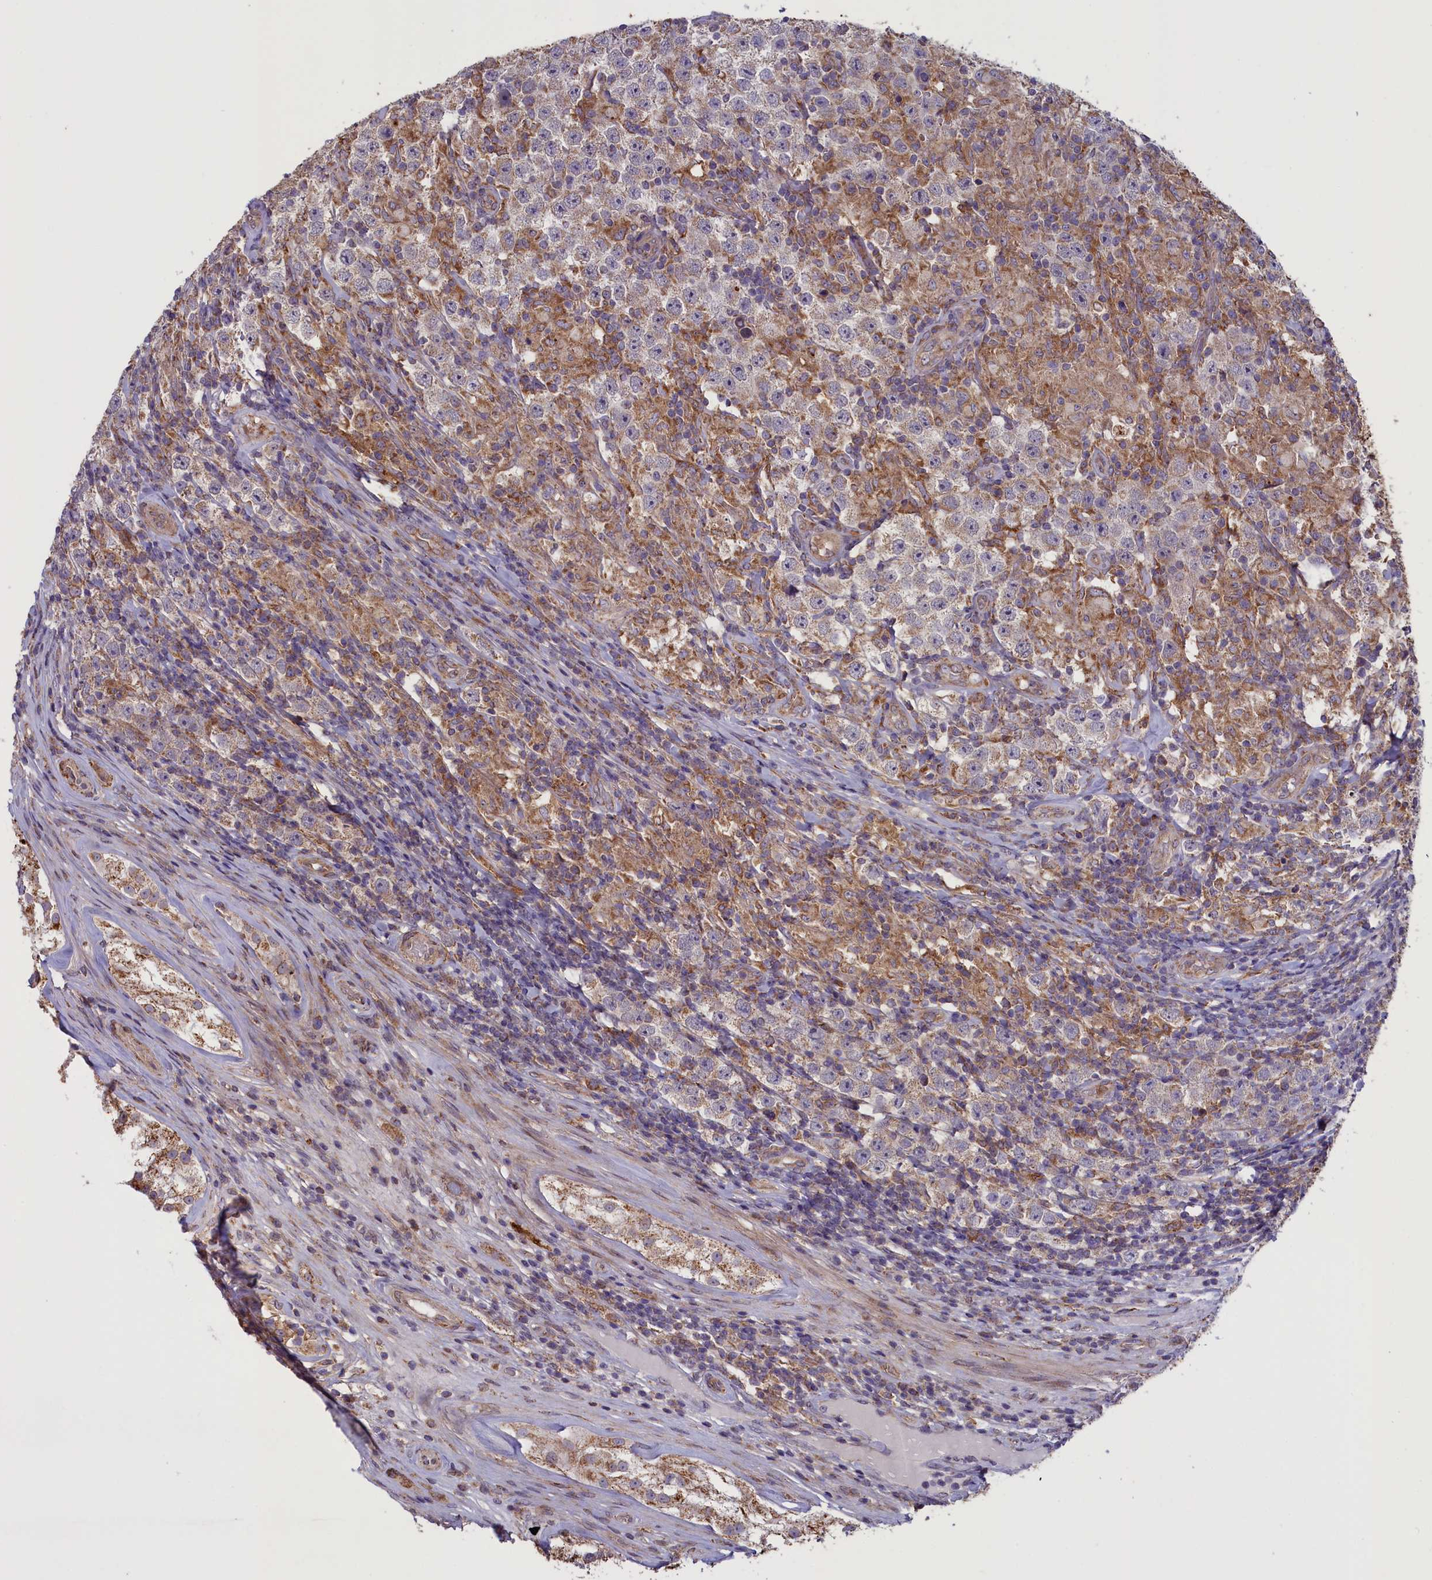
{"staining": {"intensity": "moderate", "quantity": "<25%", "location": "cytoplasmic/membranous"}, "tissue": "testis cancer", "cell_type": "Tumor cells", "image_type": "cancer", "snomed": [{"axis": "morphology", "description": "Normal tissue, NOS"}, {"axis": "morphology", "description": "Urothelial carcinoma, High grade"}, {"axis": "morphology", "description": "Seminoma, NOS"}, {"axis": "morphology", "description": "Carcinoma, Embryonal, NOS"}, {"axis": "topography", "description": "Urinary bladder"}, {"axis": "topography", "description": "Testis"}], "caption": "Immunohistochemistry (DAB (3,3'-diaminobenzidine)) staining of seminoma (testis) displays moderate cytoplasmic/membranous protein expression in approximately <25% of tumor cells.", "gene": "ACAD8", "patient": {"sex": "male", "age": 41}}